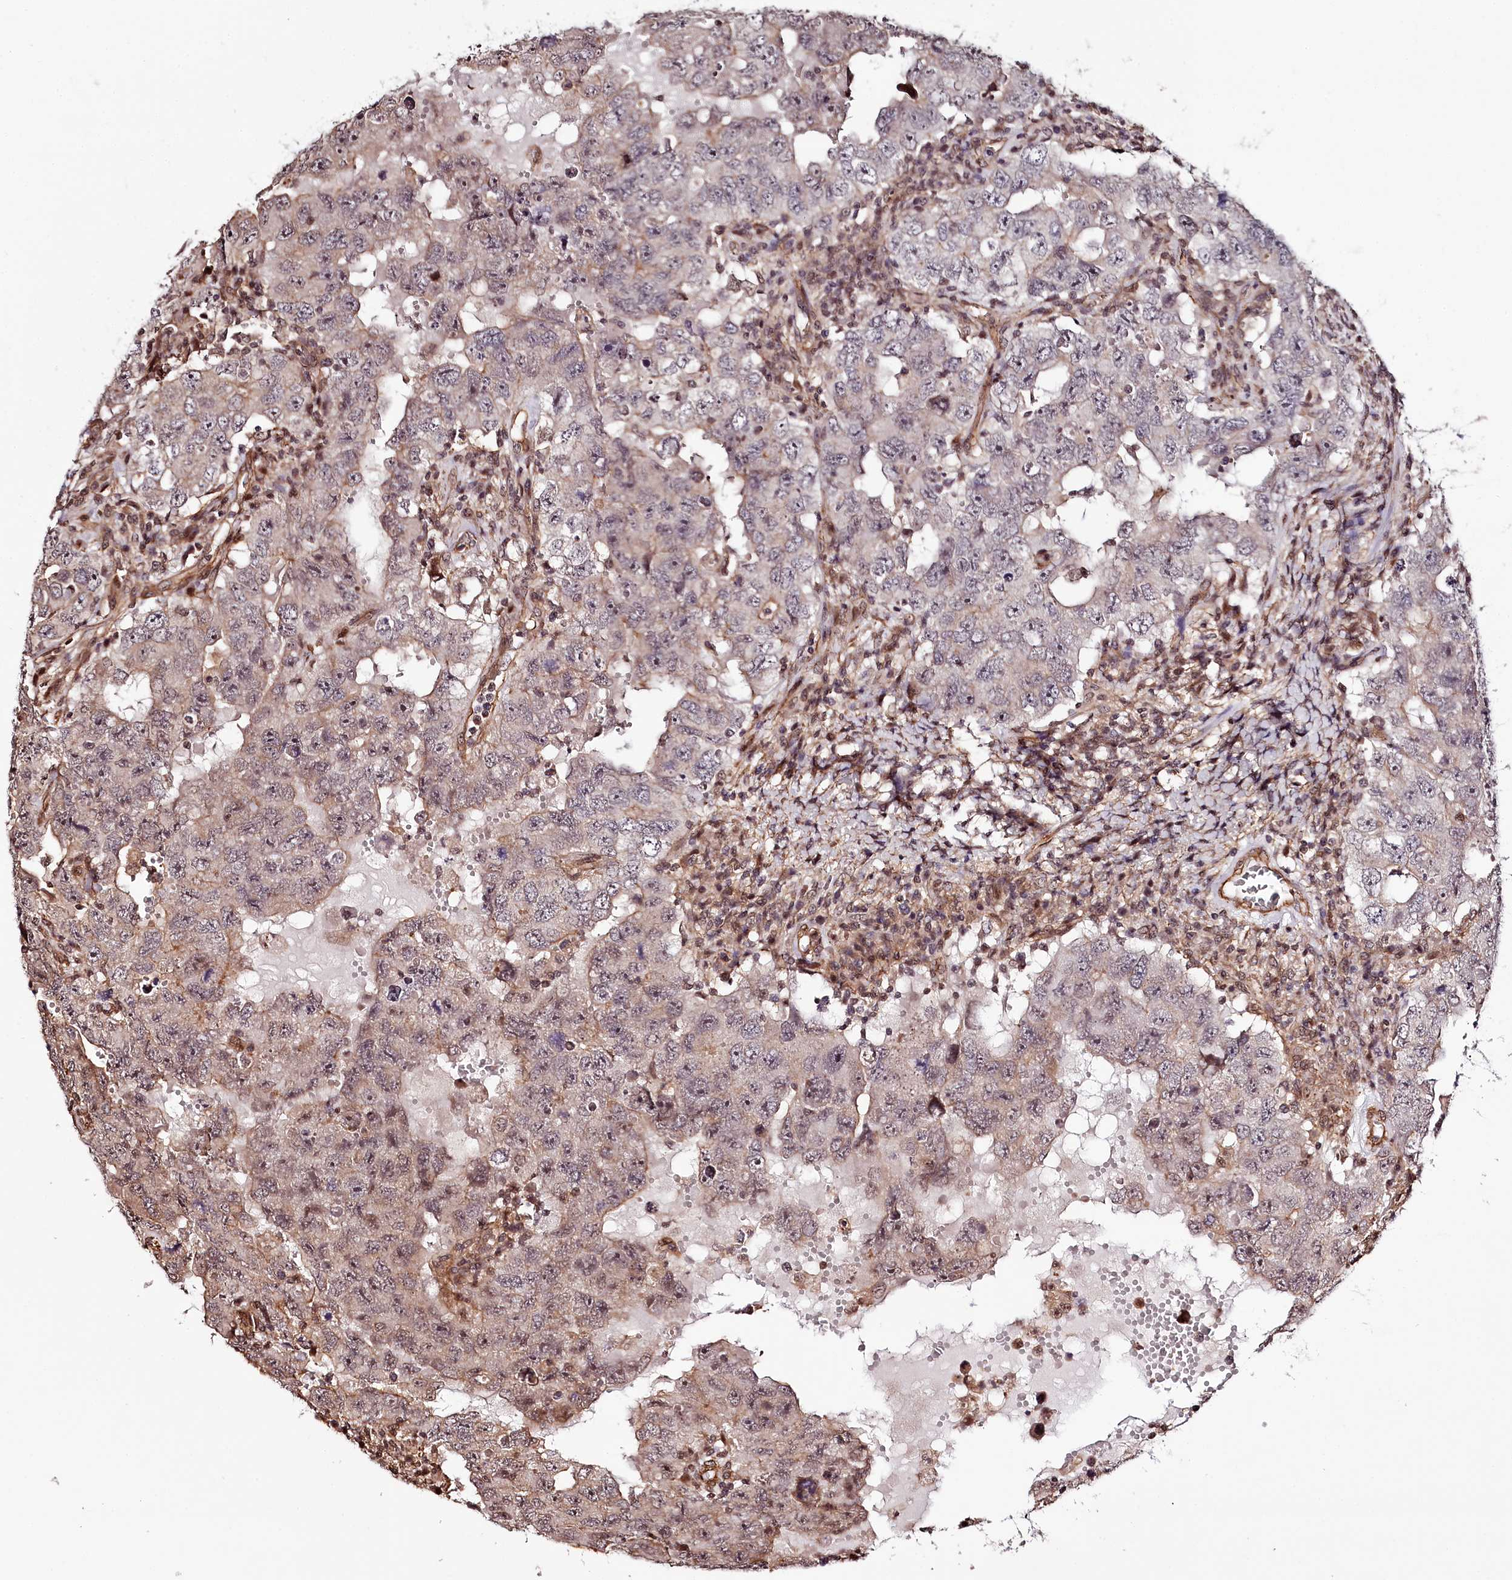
{"staining": {"intensity": "moderate", "quantity": "25%-75%", "location": "cytoplasmic/membranous"}, "tissue": "testis cancer", "cell_type": "Tumor cells", "image_type": "cancer", "snomed": [{"axis": "morphology", "description": "Carcinoma, Embryonal, NOS"}, {"axis": "topography", "description": "Testis"}], "caption": "Protein positivity by immunohistochemistry demonstrates moderate cytoplasmic/membranous expression in approximately 25%-75% of tumor cells in embryonal carcinoma (testis).", "gene": "TTC33", "patient": {"sex": "male", "age": 26}}